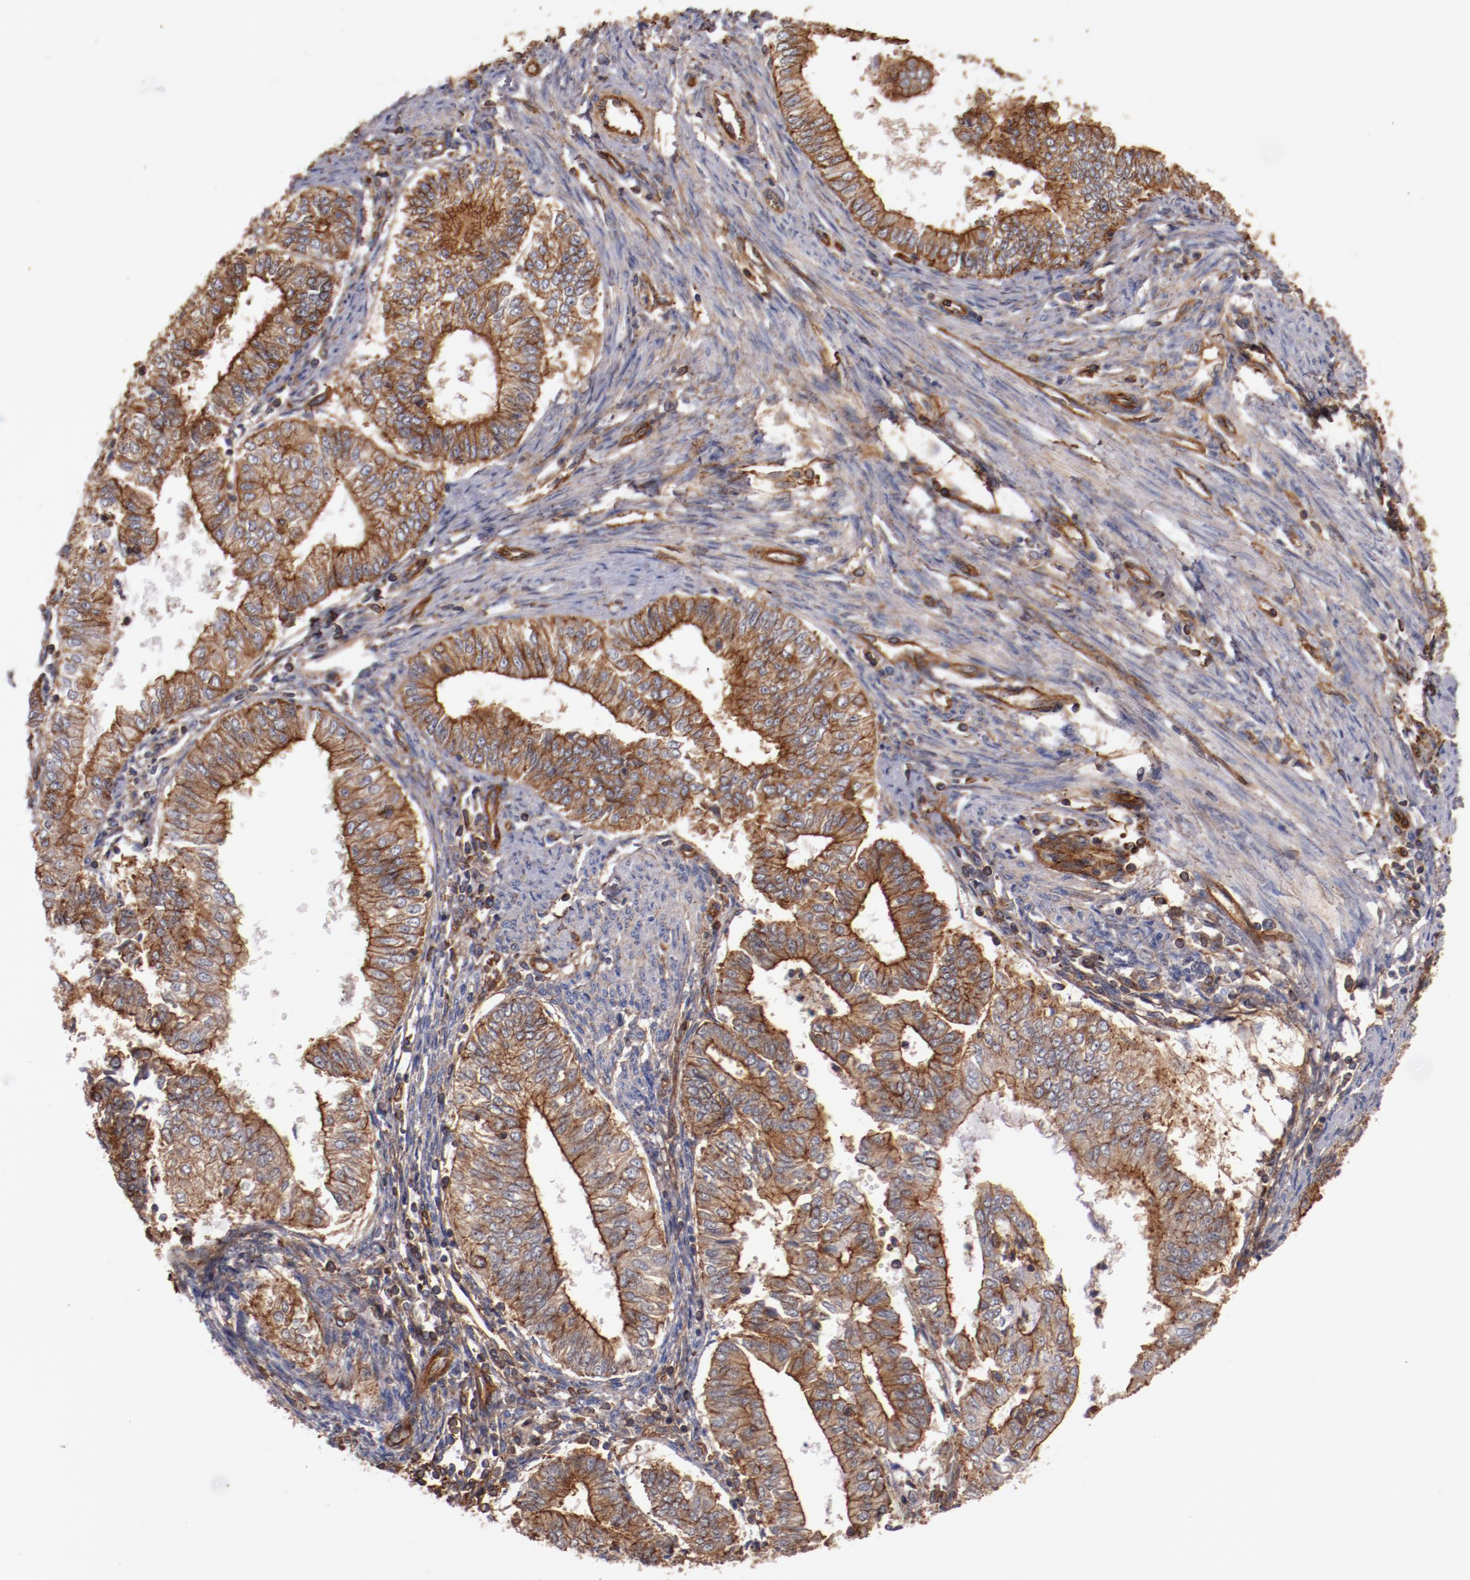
{"staining": {"intensity": "strong", "quantity": ">75%", "location": "cytoplasmic/membranous"}, "tissue": "endometrial cancer", "cell_type": "Tumor cells", "image_type": "cancer", "snomed": [{"axis": "morphology", "description": "Adenocarcinoma, NOS"}, {"axis": "topography", "description": "Endometrium"}], "caption": "A brown stain shows strong cytoplasmic/membranous positivity of a protein in adenocarcinoma (endometrial) tumor cells.", "gene": "TMOD3", "patient": {"sex": "female", "age": 66}}